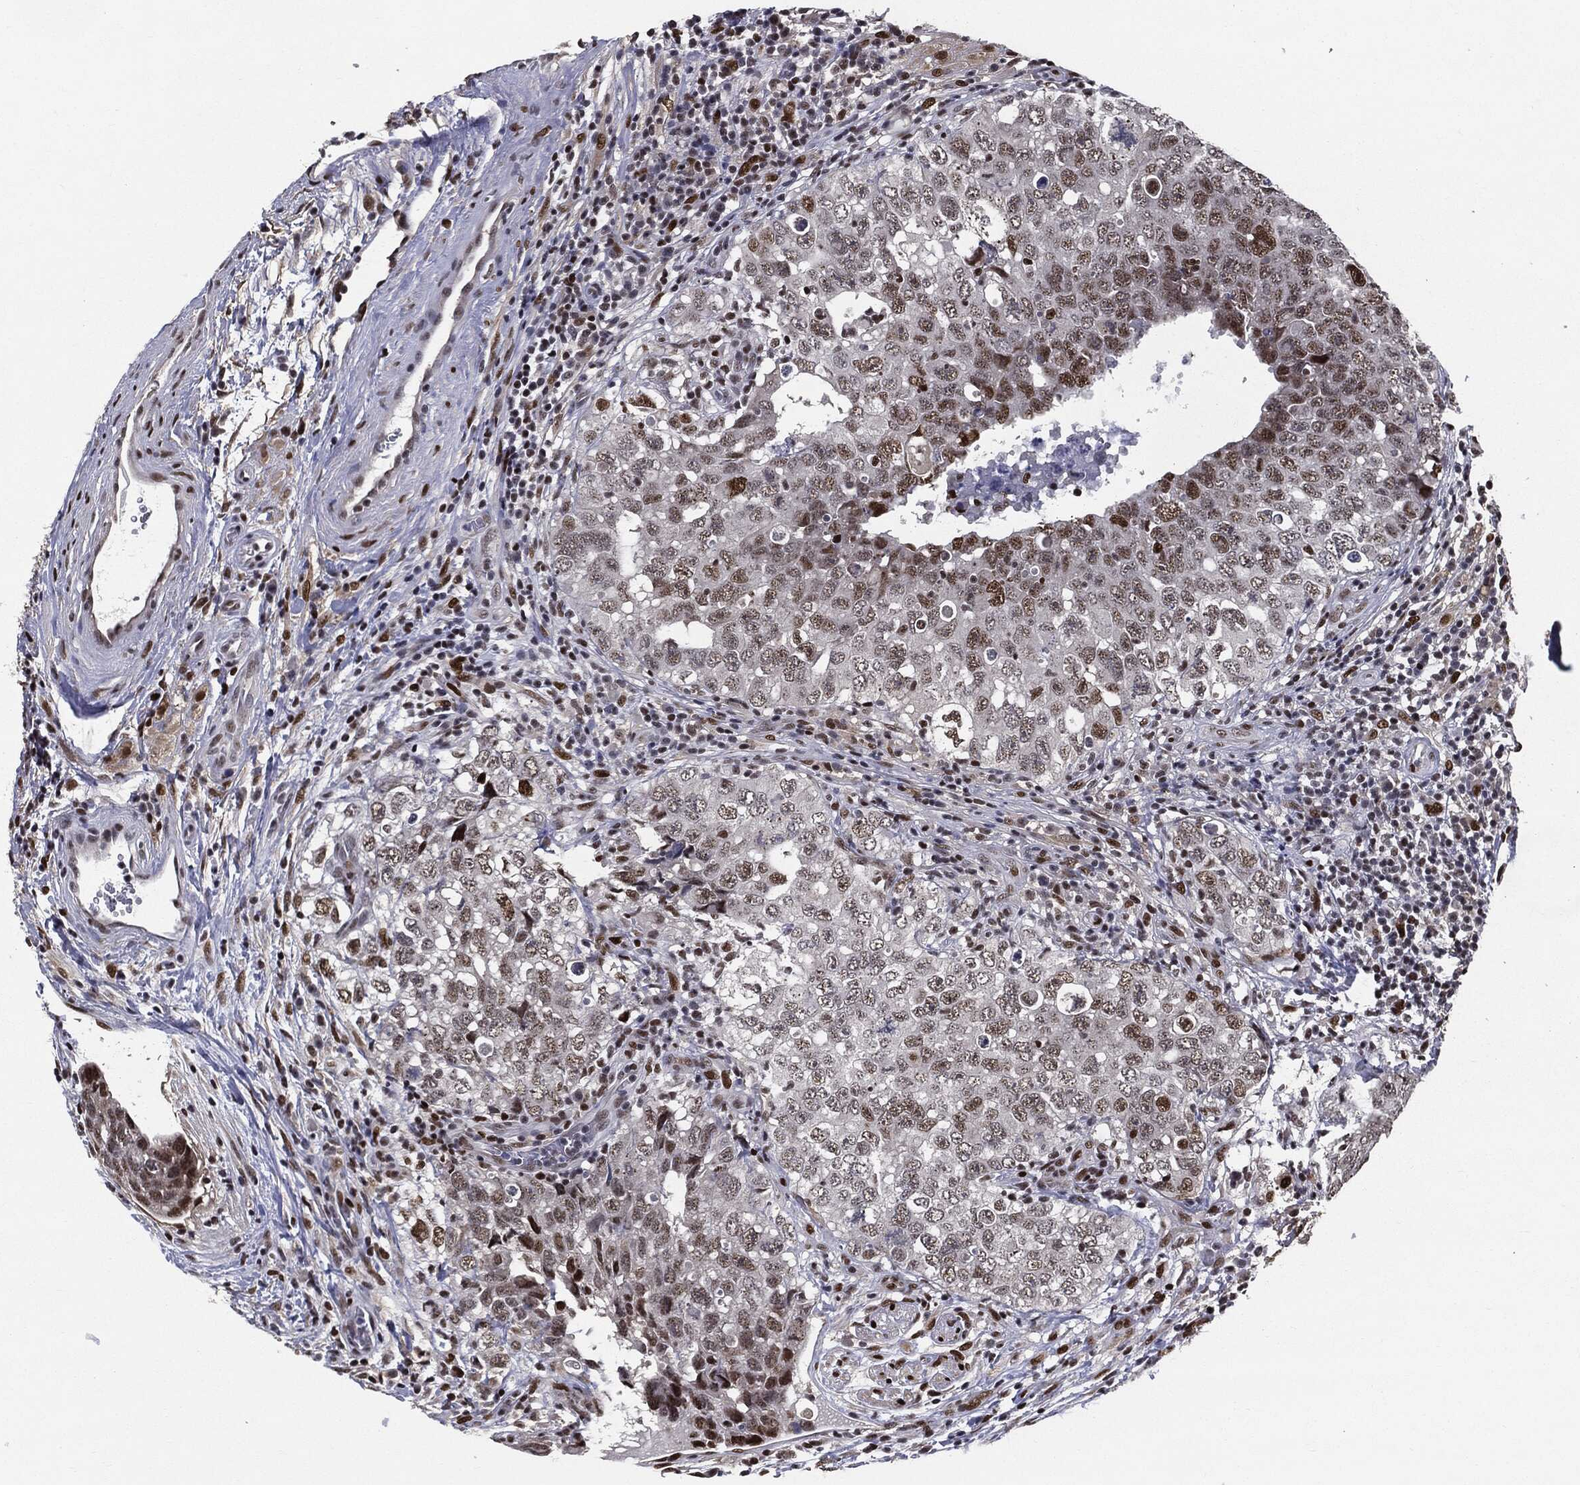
{"staining": {"intensity": "moderate", "quantity": "<25%", "location": "cytoplasmic/membranous,nuclear"}, "tissue": "testis cancer", "cell_type": "Tumor cells", "image_type": "cancer", "snomed": [{"axis": "morphology", "description": "Seminoma, NOS"}, {"axis": "topography", "description": "Testis"}], "caption": "A histopathology image of human testis seminoma stained for a protein displays moderate cytoplasmic/membranous and nuclear brown staining in tumor cells.", "gene": "JUN", "patient": {"sex": "male", "age": 34}}